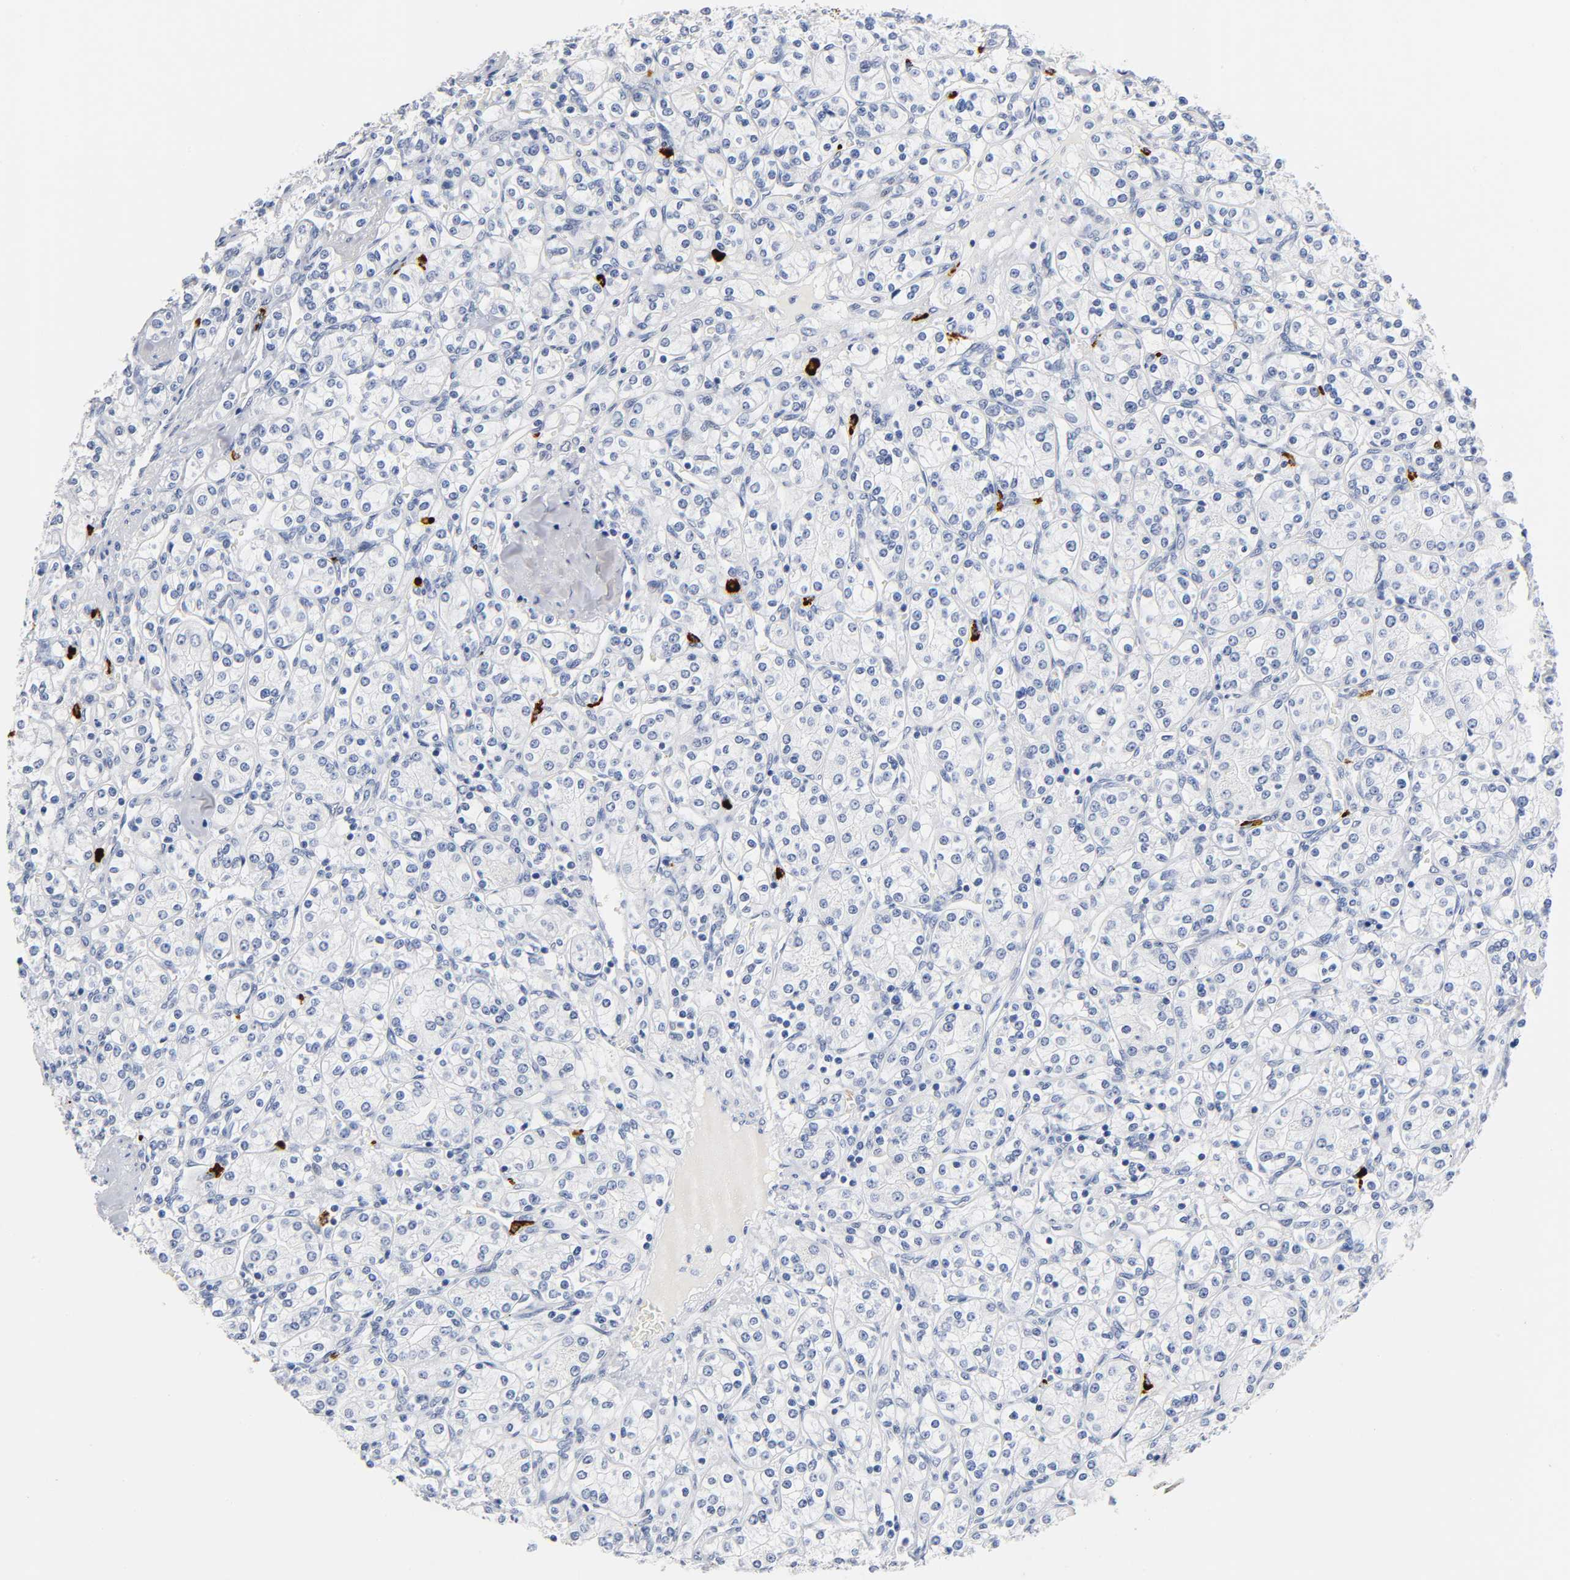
{"staining": {"intensity": "negative", "quantity": "none", "location": "none"}, "tissue": "renal cancer", "cell_type": "Tumor cells", "image_type": "cancer", "snomed": [{"axis": "morphology", "description": "Adenocarcinoma, NOS"}, {"axis": "topography", "description": "Kidney"}], "caption": "The immunohistochemistry micrograph has no significant expression in tumor cells of renal cancer tissue. Brightfield microscopy of immunohistochemistry (IHC) stained with DAB (brown) and hematoxylin (blue), captured at high magnification.", "gene": "NAB2", "patient": {"sex": "male", "age": 77}}